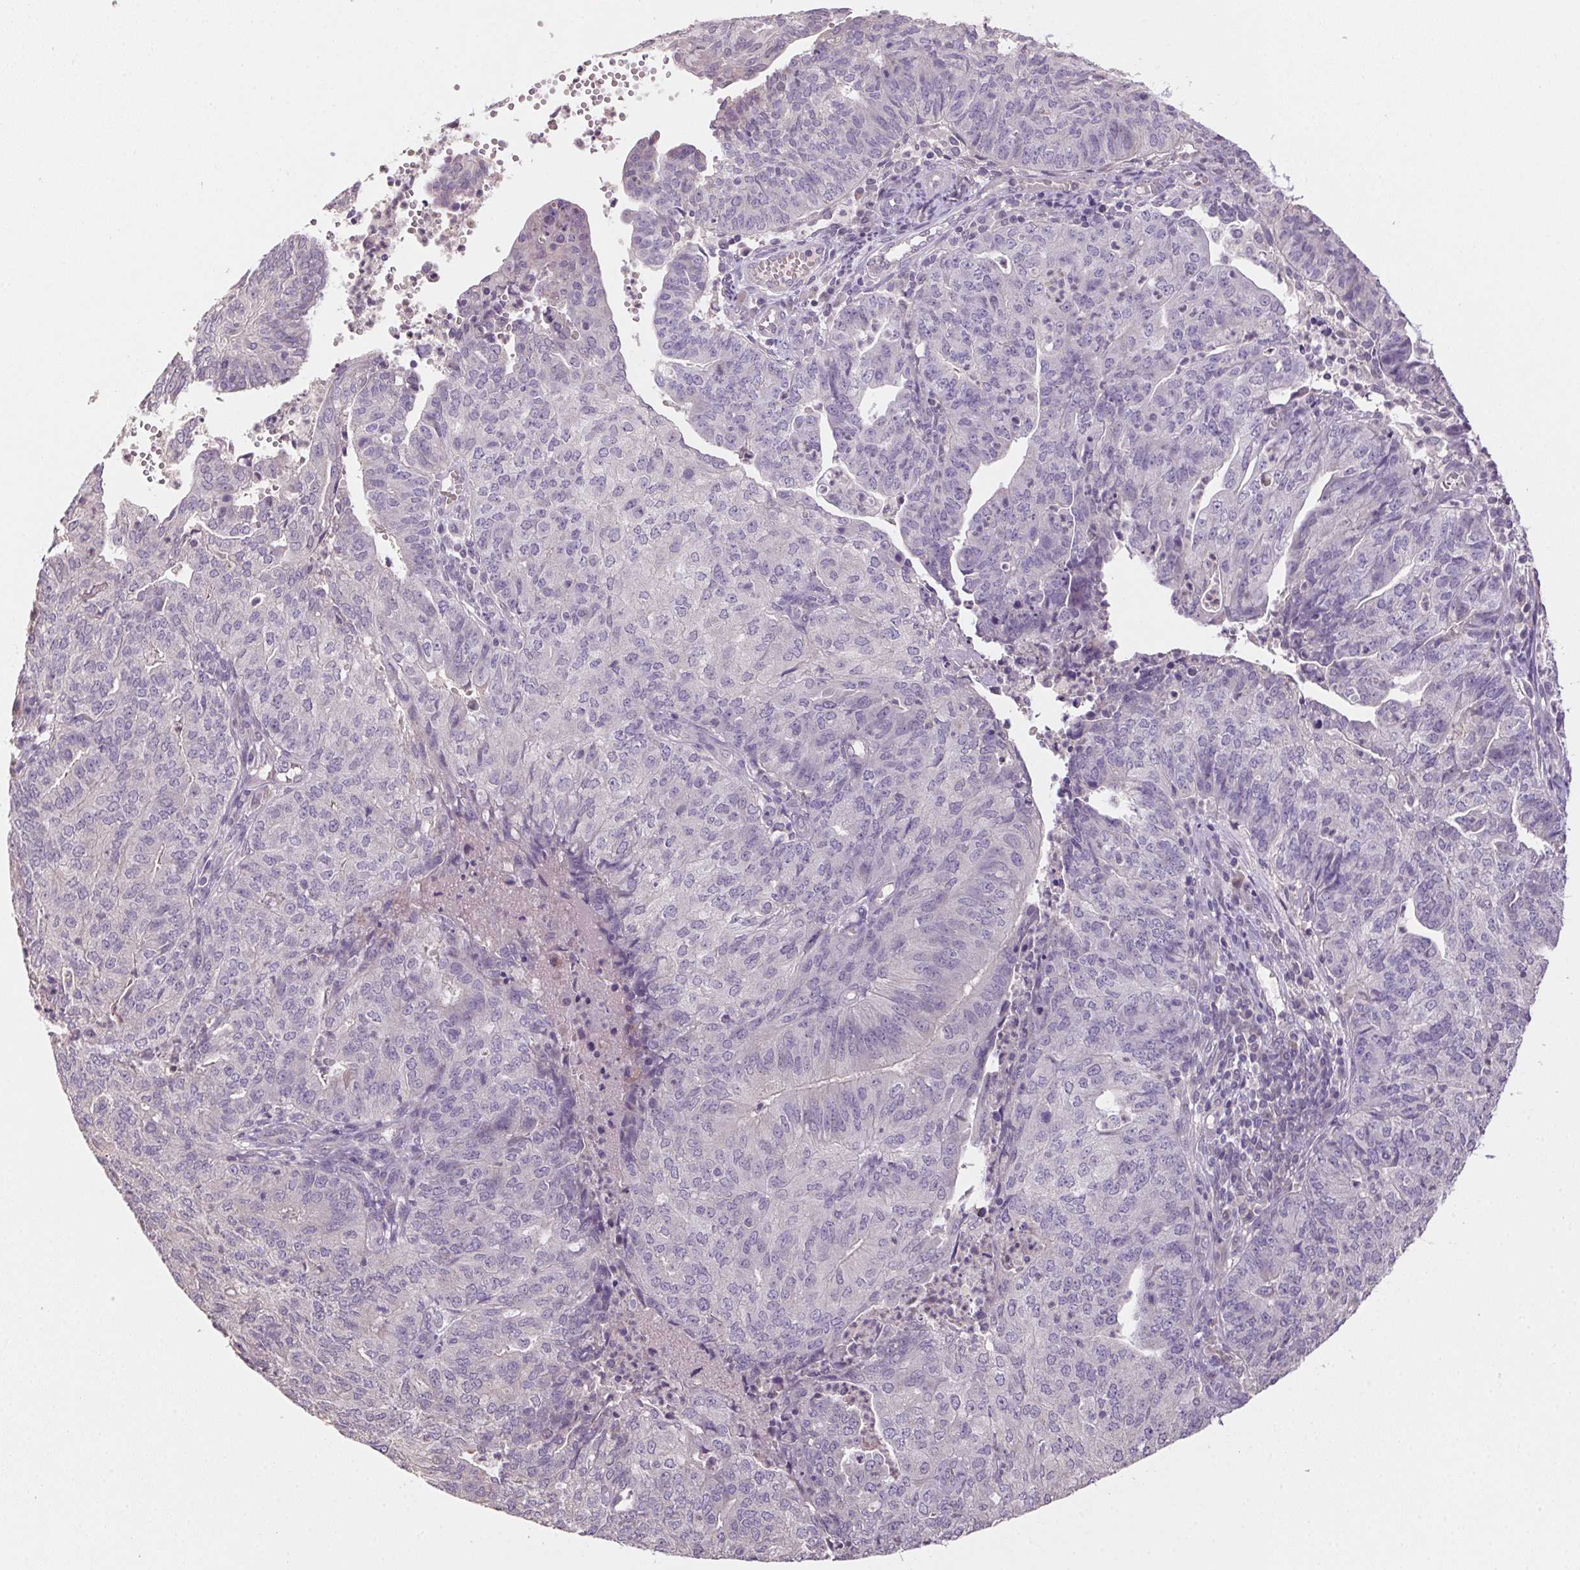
{"staining": {"intensity": "negative", "quantity": "none", "location": "none"}, "tissue": "endometrial cancer", "cell_type": "Tumor cells", "image_type": "cancer", "snomed": [{"axis": "morphology", "description": "Adenocarcinoma, NOS"}, {"axis": "topography", "description": "Endometrium"}], "caption": "Endometrial cancer was stained to show a protein in brown. There is no significant positivity in tumor cells.", "gene": "ALDH8A1", "patient": {"sex": "female", "age": 82}}